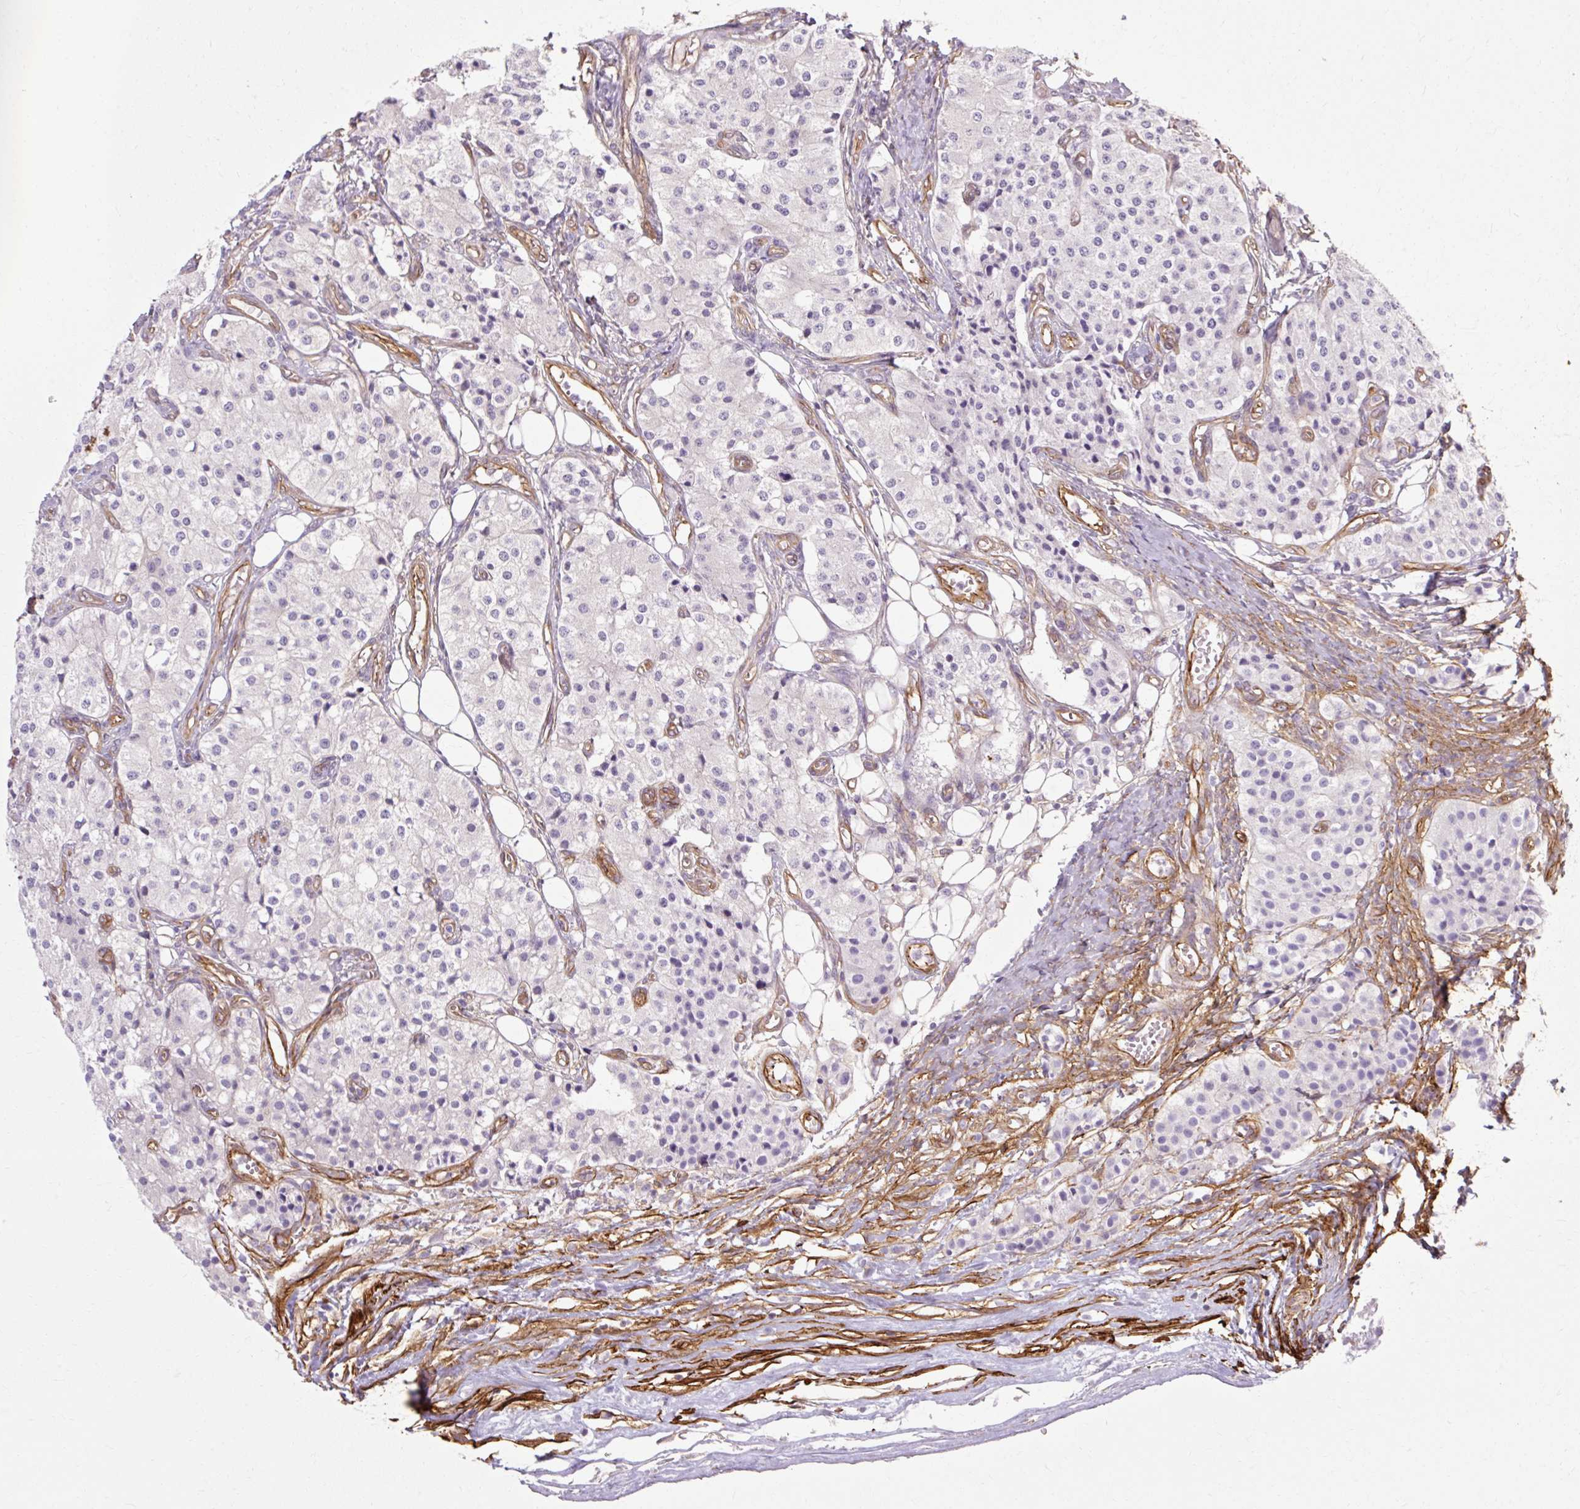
{"staining": {"intensity": "negative", "quantity": "none", "location": "none"}, "tissue": "carcinoid", "cell_type": "Tumor cells", "image_type": "cancer", "snomed": [{"axis": "morphology", "description": "Carcinoid, malignant, NOS"}, {"axis": "topography", "description": "Colon"}], "caption": "The photomicrograph shows no significant staining in tumor cells of carcinoid (malignant).", "gene": "CNN3", "patient": {"sex": "female", "age": 52}}